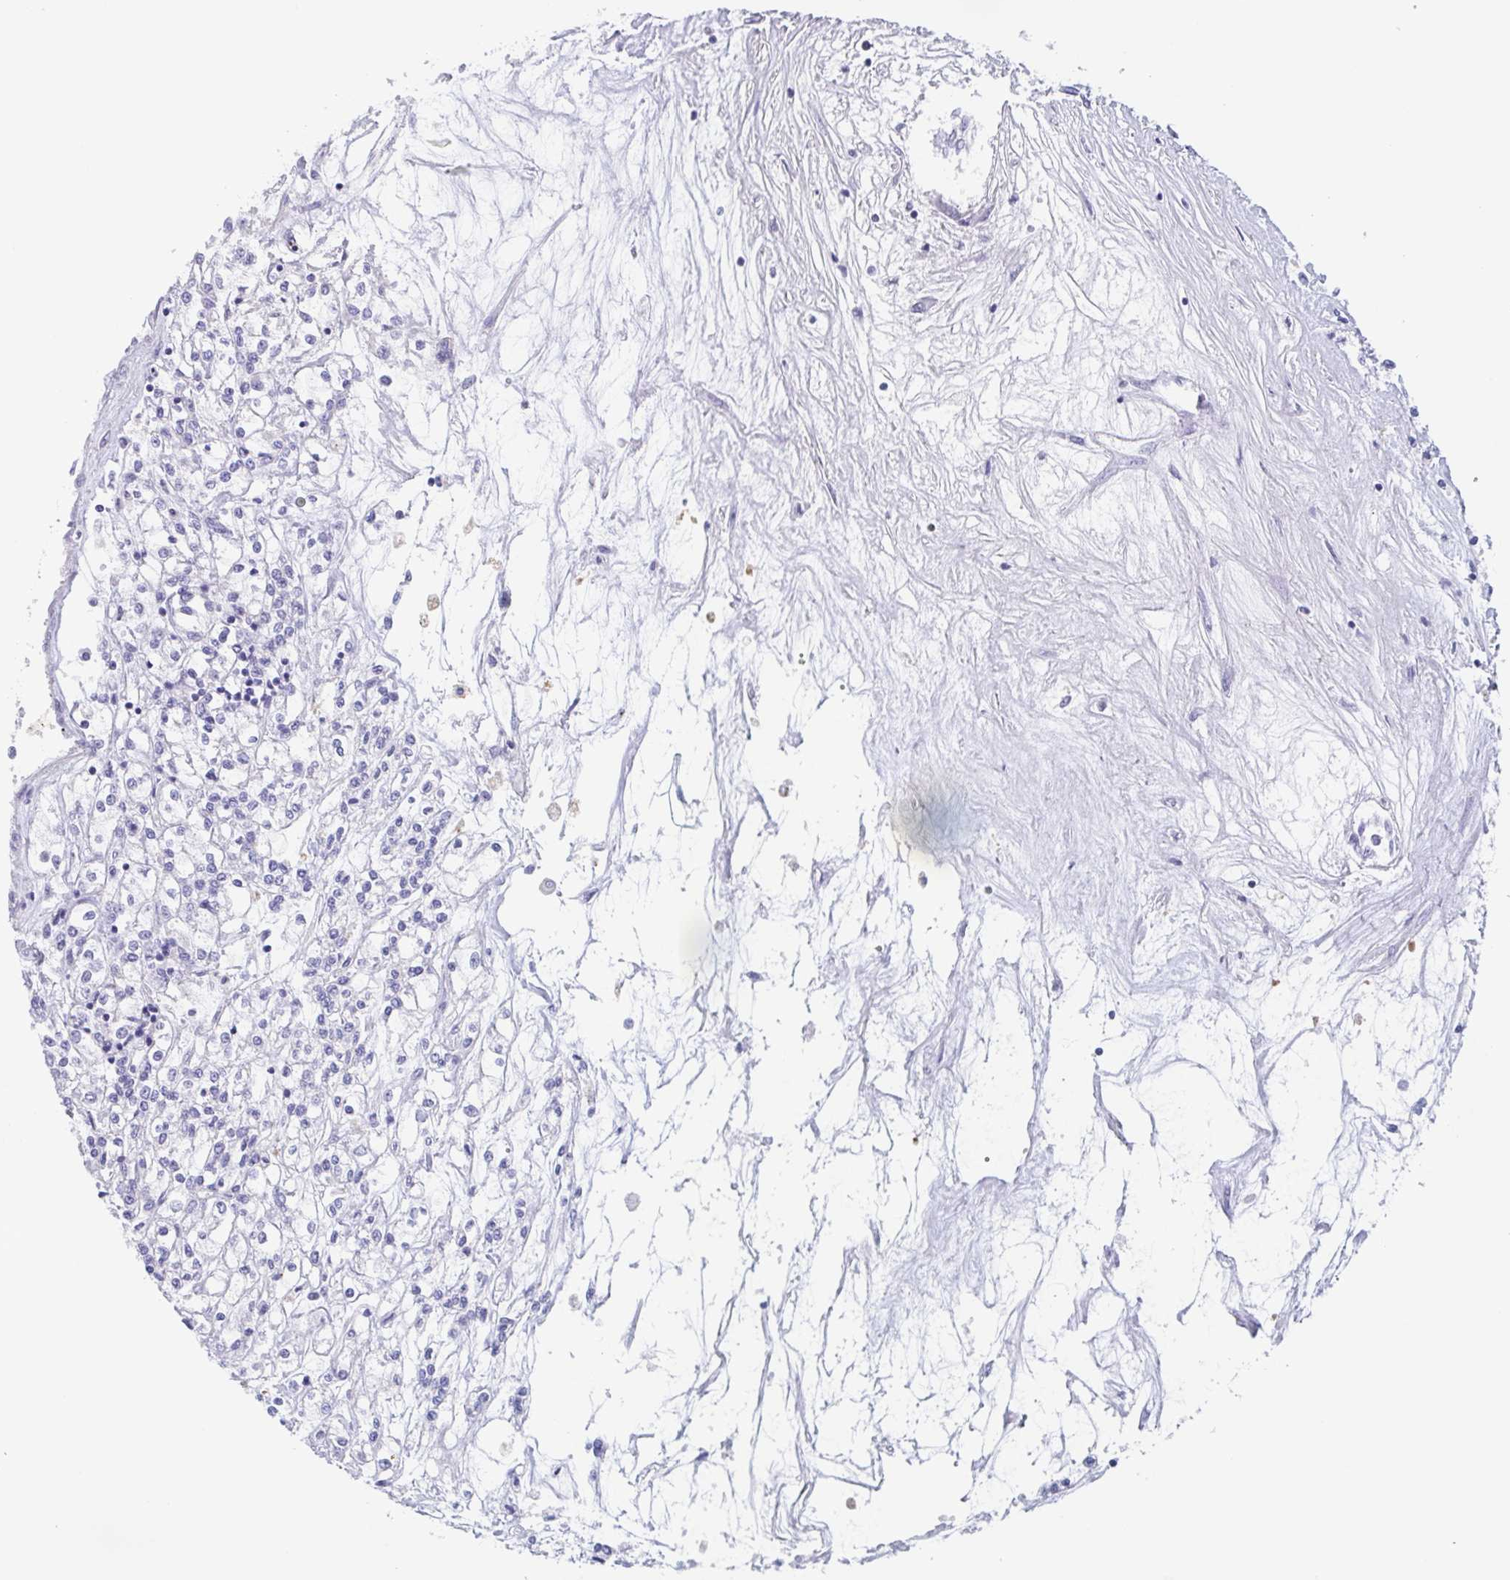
{"staining": {"intensity": "negative", "quantity": "none", "location": "none"}, "tissue": "renal cancer", "cell_type": "Tumor cells", "image_type": "cancer", "snomed": [{"axis": "morphology", "description": "Adenocarcinoma, NOS"}, {"axis": "topography", "description": "Kidney"}], "caption": "Immunohistochemistry of renal cancer reveals no staining in tumor cells.", "gene": "TAGLN3", "patient": {"sex": "female", "age": 59}}